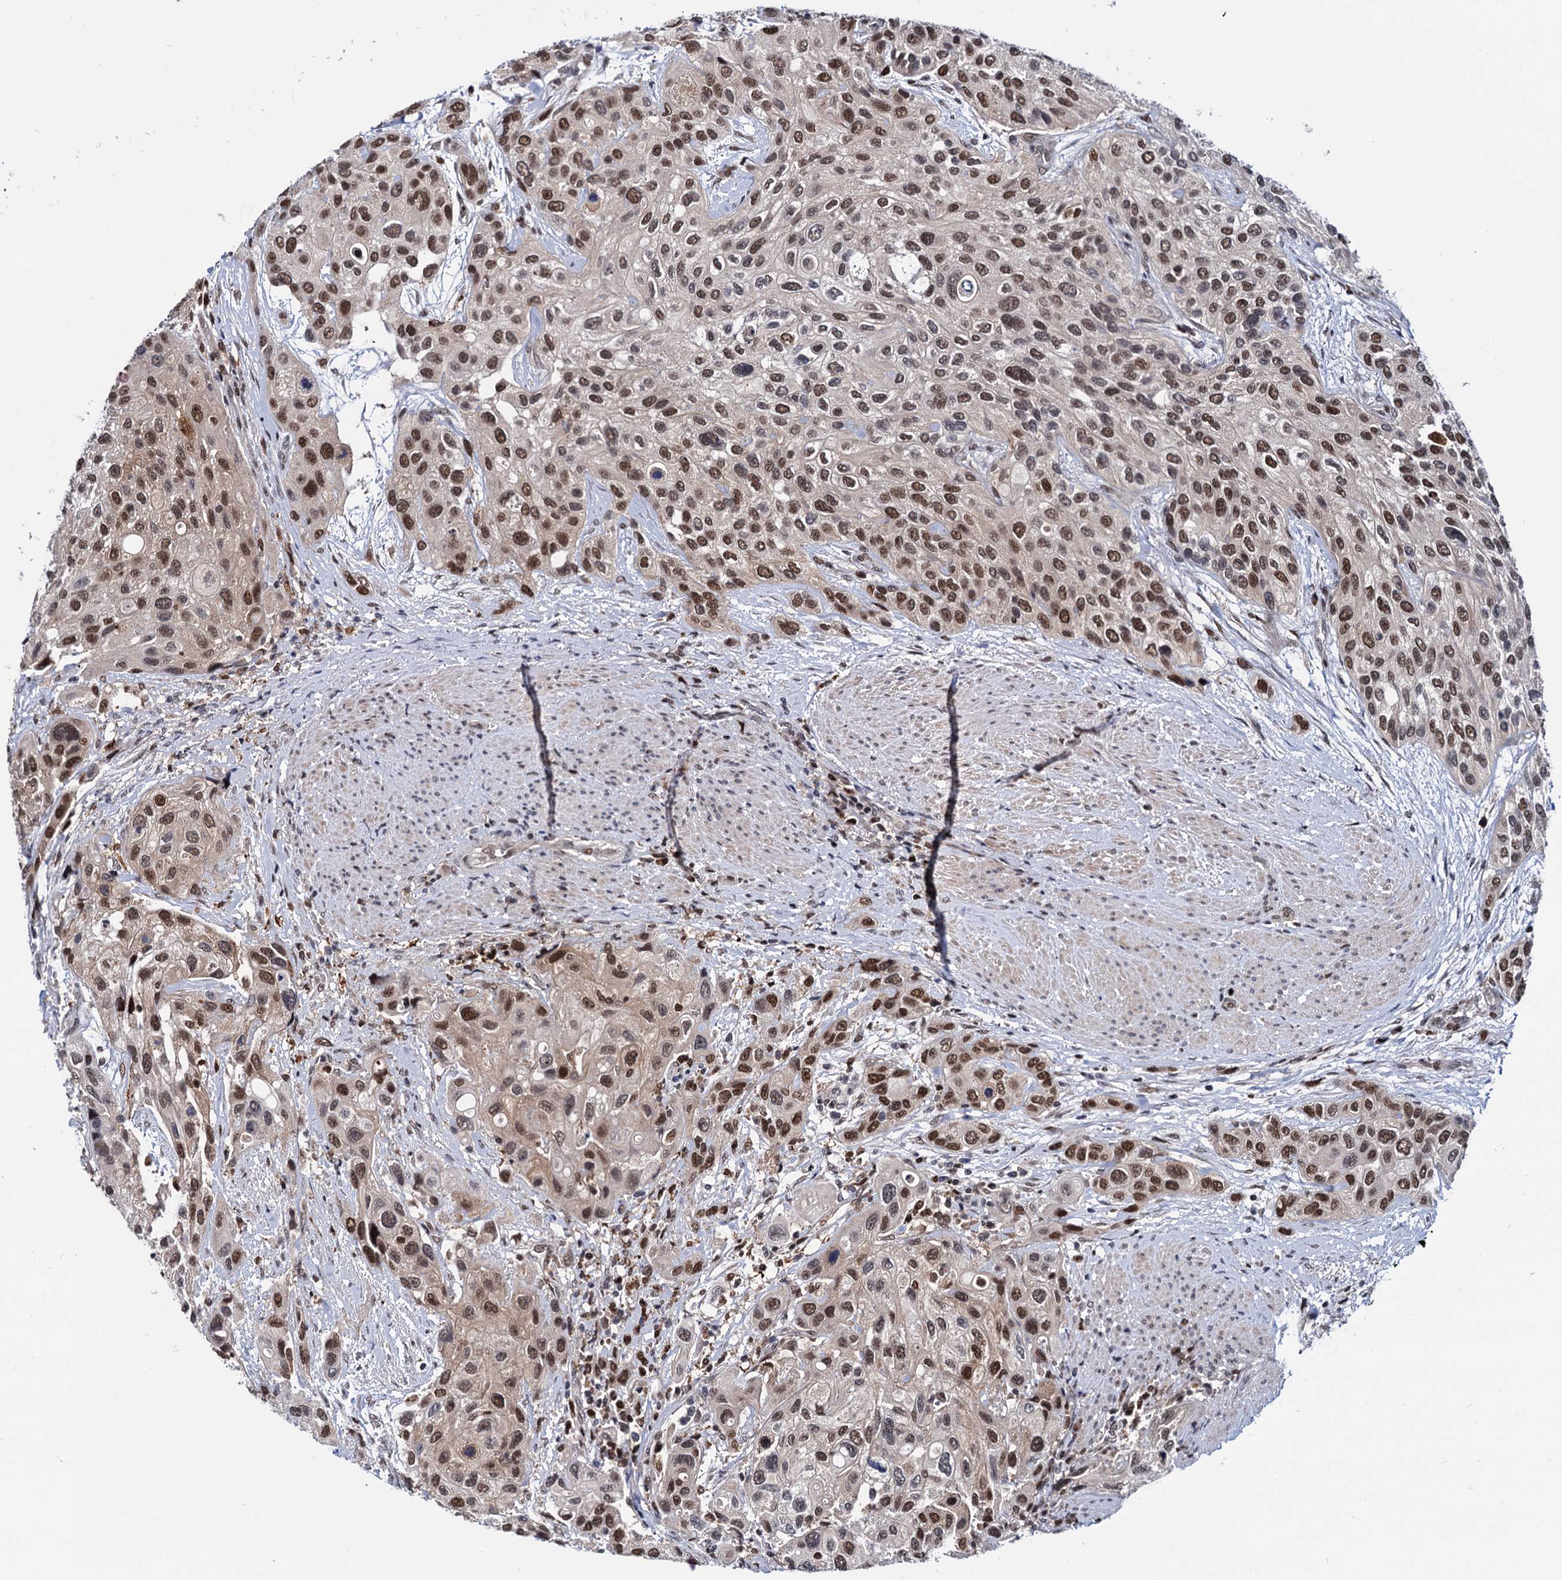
{"staining": {"intensity": "moderate", "quantity": ">75%", "location": "nuclear"}, "tissue": "urothelial cancer", "cell_type": "Tumor cells", "image_type": "cancer", "snomed": [{"axis": "morphology", "description": "Normal tissue, NOS"}, {"axis": "morphology", "description": "Urothelial carcinoma, High grade"}, {"axis": "topography", "description": "Vascular tissue"}, {"axis": "topography", "description": "Urinary bladder"}], "caption": "Moderate nuclear expression for a protein is seen in about >75% of tumor cells of urothelial cancer using IHC.", "gene": "RNASEH2B", "patient": {"sex": "female", "age": 56}}